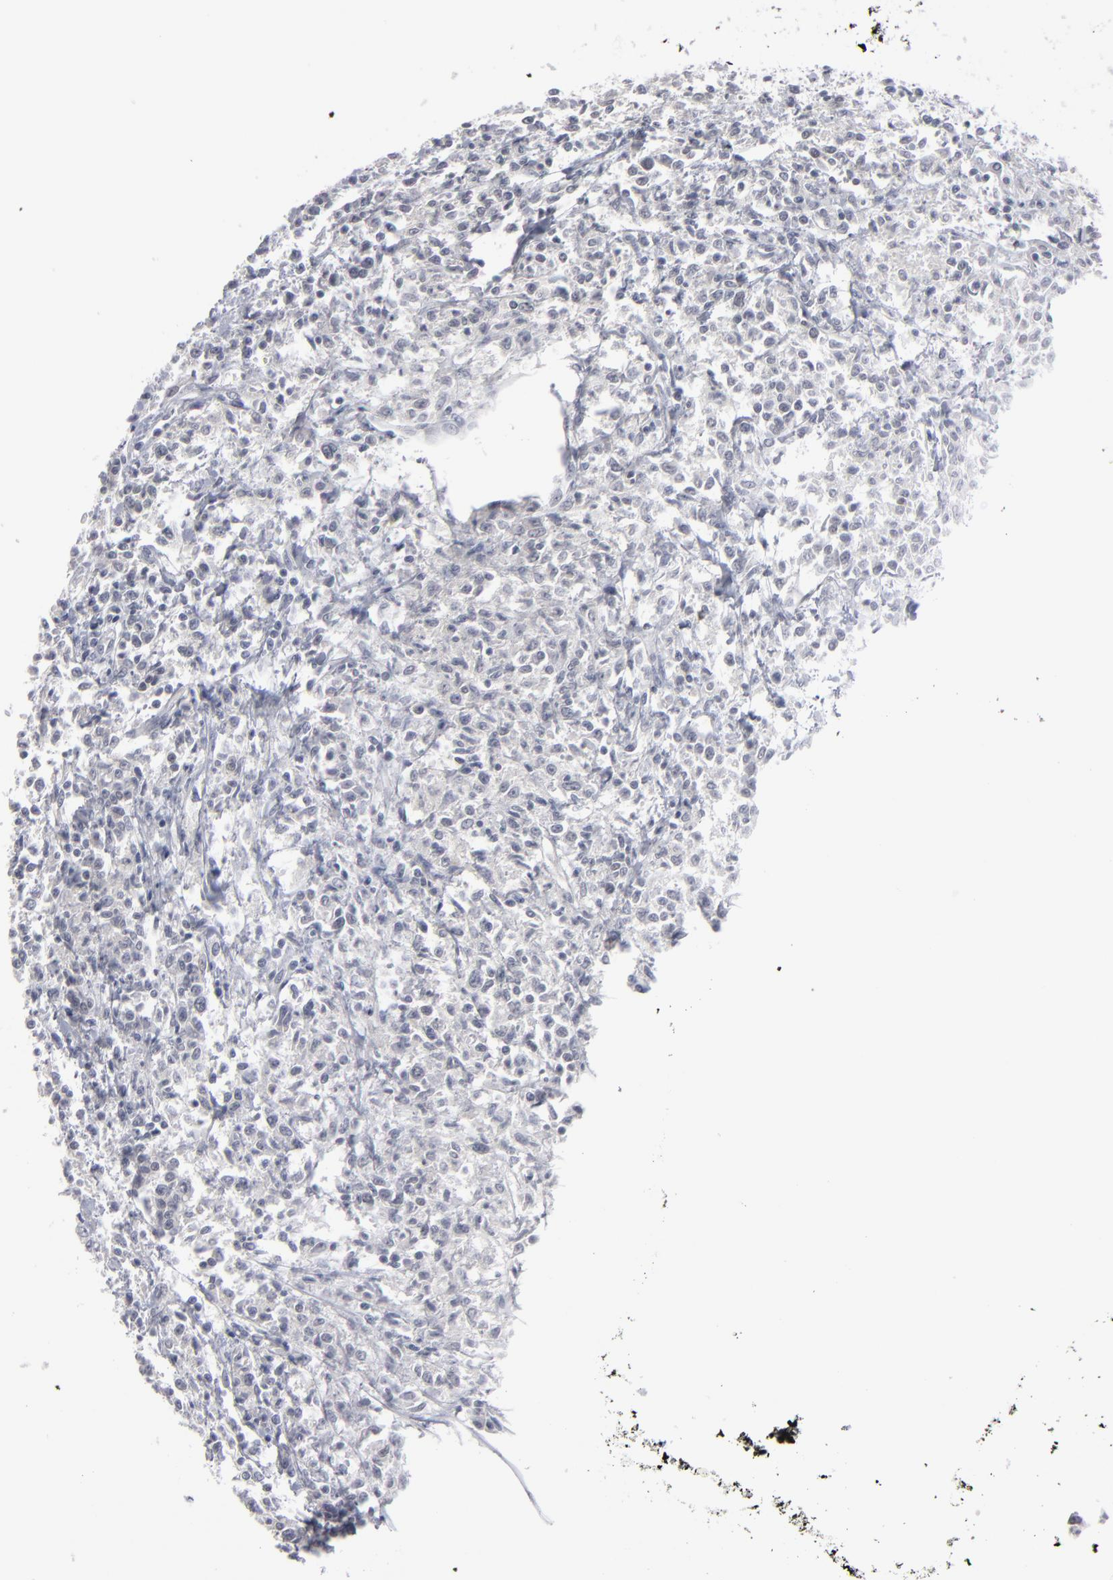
{"staining": {"intensity": "negative", "quantity": "none", "location": "none"}, "tissue": "lymphoma", "cell_type": "Tumor cells", "image_type": "cancer", "snomed": [{"axis": "morphology", "description": "Malignant lymphoma, non-Hodgkin's type, Low grade"}, {"axis": "topography", "description": "Small intestine"}], "caption": "Lymphoma was stained to show a protein in brown. There is no significant positivity in tumor cells. The staining is performed using DAB (3,3'-diaminobenzidine) brown chromogen with nuclei counter-stained in using hematoxylin.", "gene": "KIAA1210", "patient": {"sex": "female", "age": 59}}